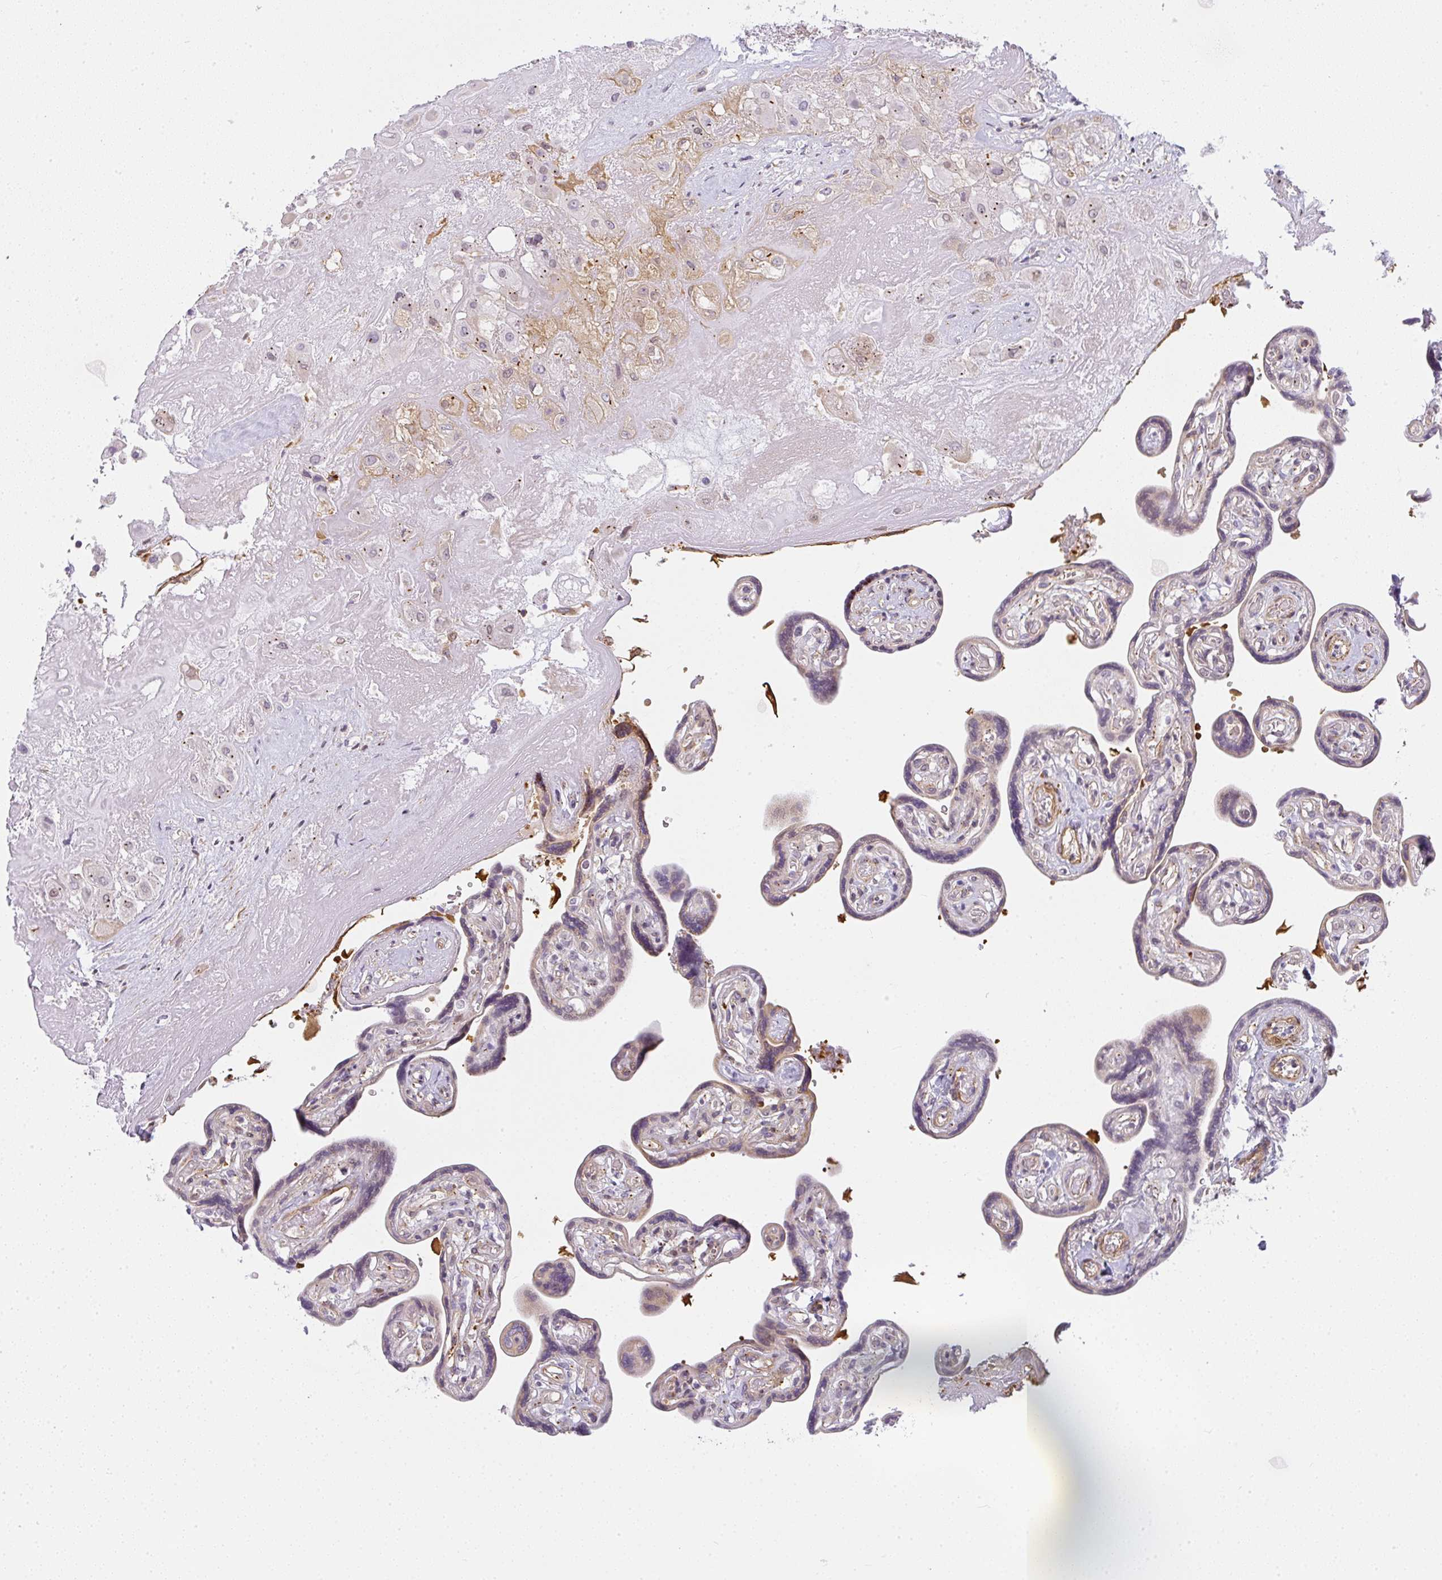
{"staining": {"intensity": "negative", "quantity": "none", "location": "none"}, "tissue": "placenta", "cell_type": "Decidual cells", "image_type": "normal", "snomed": [{"axis": "morphology", "description": "Normal tissue, NOS"}, {"axis": "topography", "description": "Placenta"}], "caption": "Histopathology image shows no protein expression in decidual cells of normal placenta. (Brightfield microscopy of DAB IHC at high magnification).", "gene": "SULF1", "patient": {"sex": "female", "age": 32}}